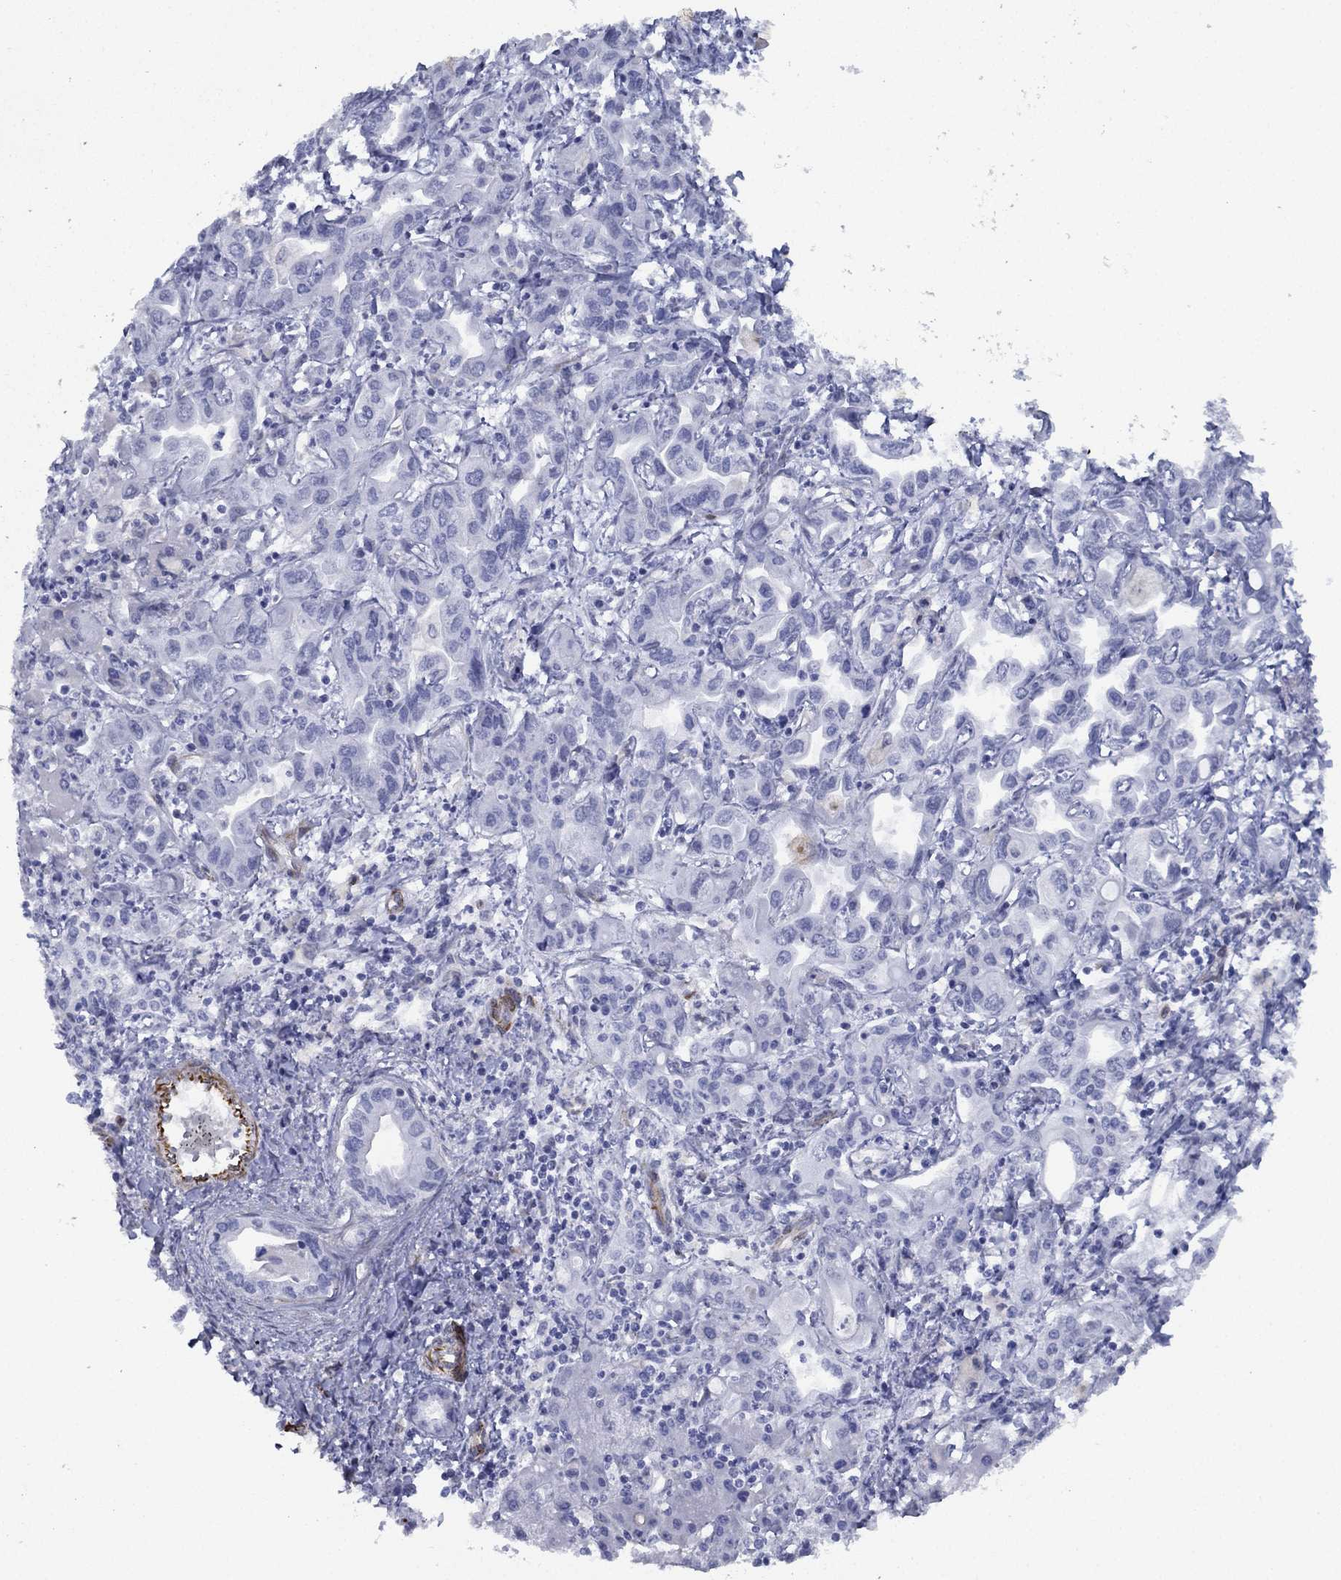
{"staining": {"intensity": "negative", "quantity": "none", "location": "none"}, "tissue": "liver cancer", "cell_type": "Tumor cells", "image_type": "cancer", "snomed": [{"axis": "morphology", "description": "Cholangiocarcinoma"}, {"axis": "topography", "description": "Liver"}], "caption": "The histopathology image exhibits no staining of tumor cells in cholangiocarcinoma (liver).", "gene": "MAS1", "patient": {"sex": "female", "age": 64}}